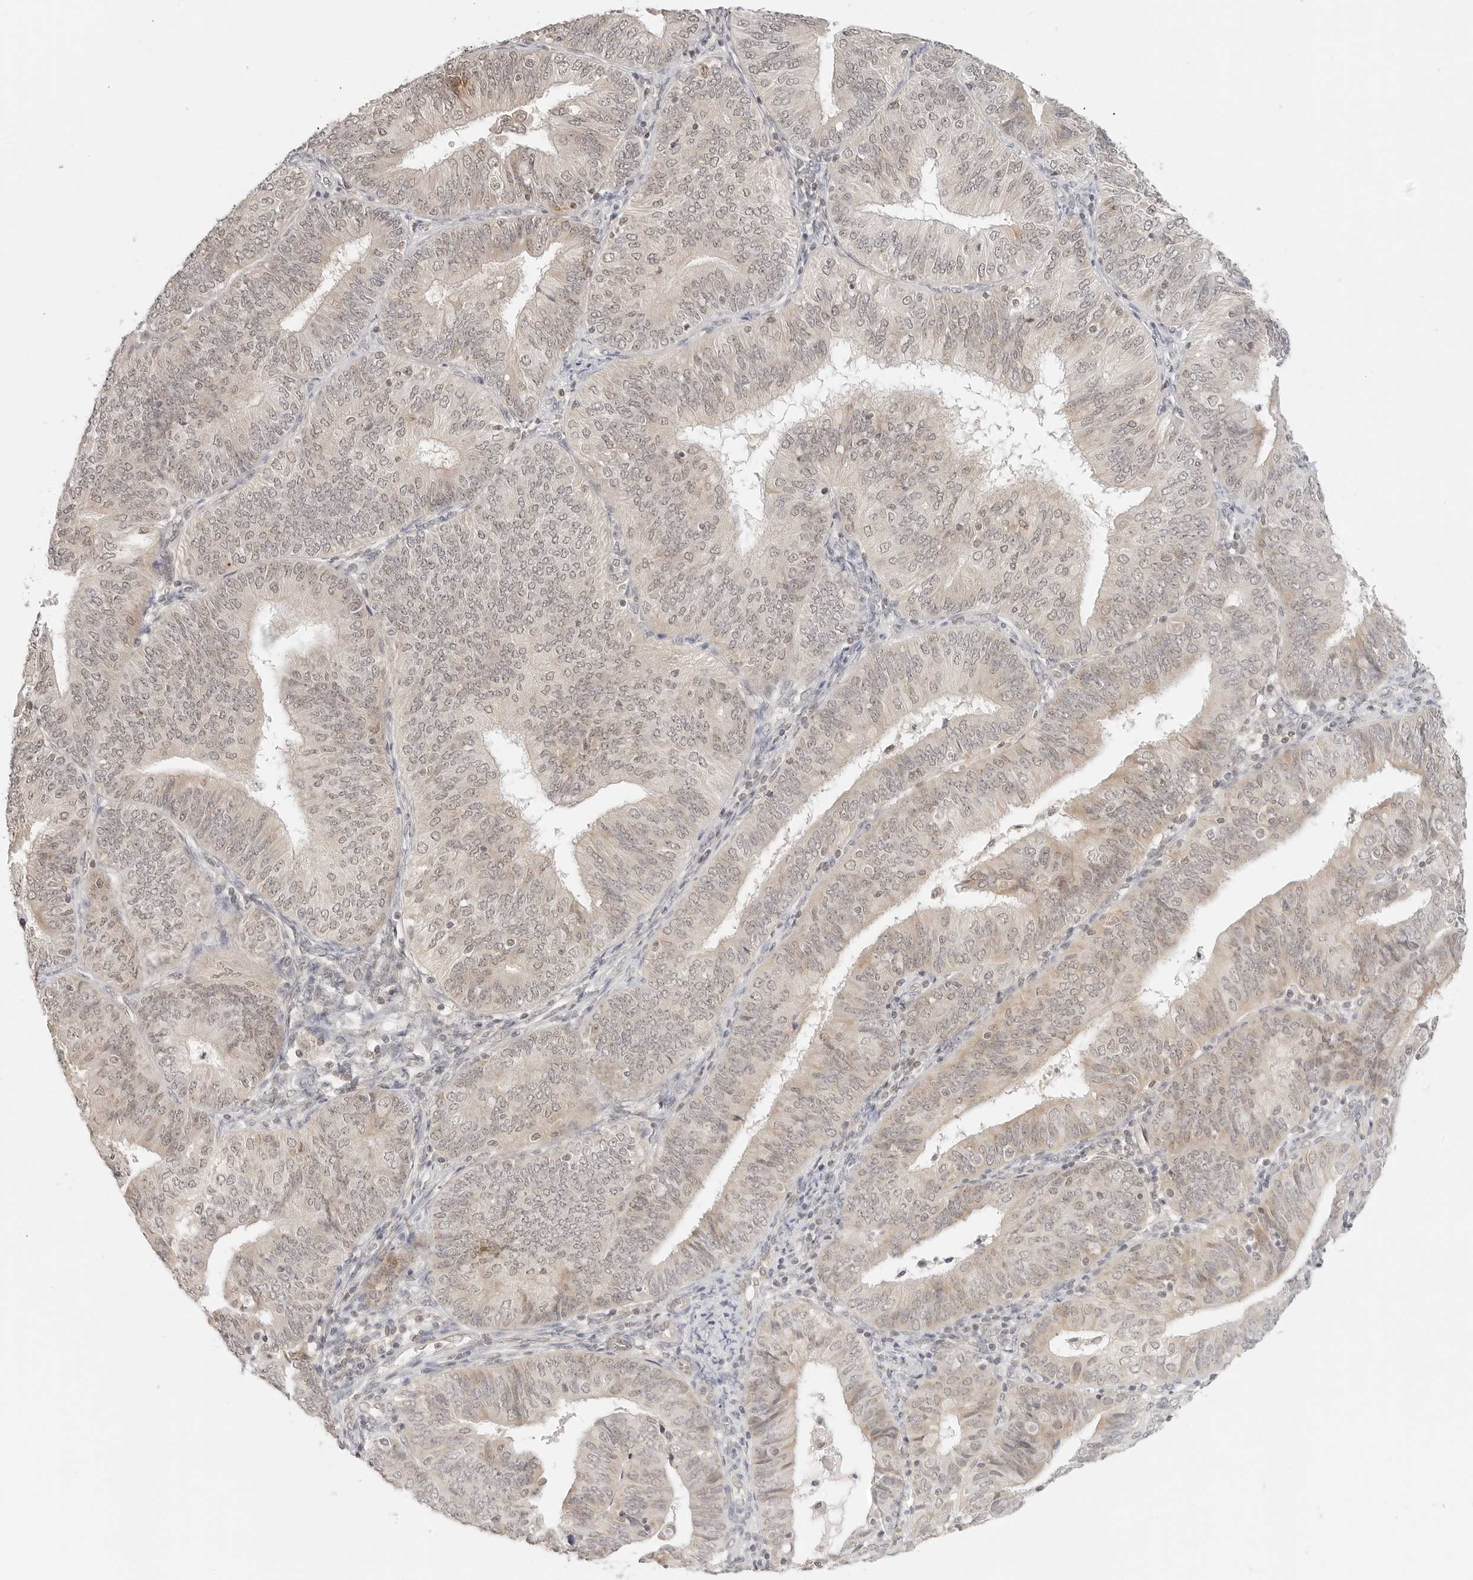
{"staining": {"intensity": "weak", "quantity": ">75%", "location": "cytoplasmic/membranous,nuclear"}, "tissue": "endometrial cancer", "cell_type": "Tumor cells", "image_type": "cancer", "snomed": [{"axis": "morphology", "description": "Adenocarcinoma, NOS"}, {"axis": "topography", "description": "Endometrium"}], "caption": "Human endometrial cancer (adenocarcinoma) stained for a protein (brown) demonstrates weak cytoplasmic/membranous and nuclear positive positivity in about >75% of tumor cells.", "gene": "GPR34", "patient": {"sex": "female", "age": 58}}